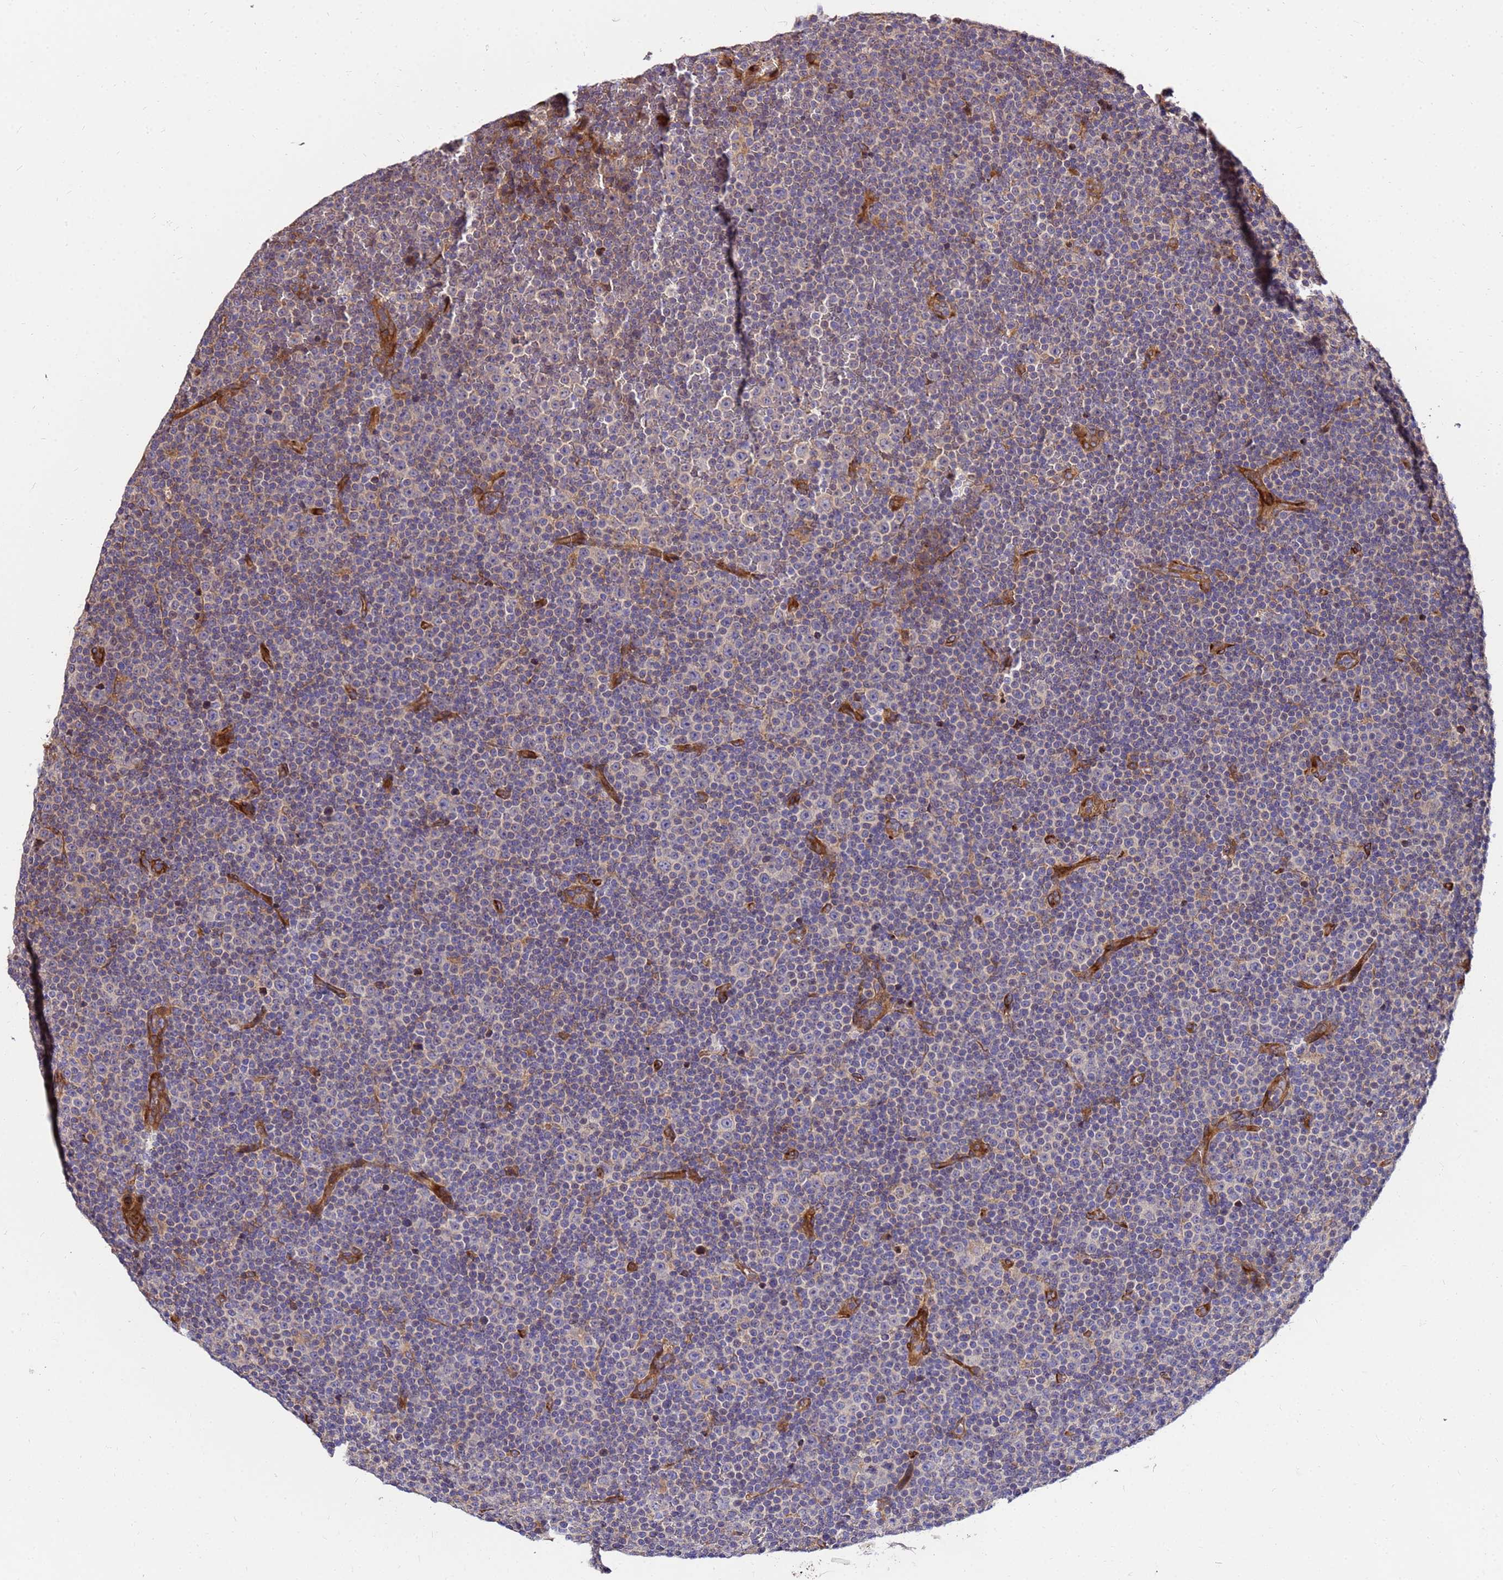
{"staining": {"intensity": "weak", "quantity": "<25%", "location": "cytoplasmic/membranous"}, "tissue": "lymphoma", "cell_type": "Tumor cells", "image_type": "cancer", "snomed": [{"axis": "morphology", "description": "Malignant lymphoma, non-Hodgkin's type, Low grade"}, {"axis": "topography", "description": "Lymph node"}], "caption": "Lymphoma was stained to show a protein in brown. There is no significant staining in tumor cells.", "gene": "WWC2", "patient": {"sex": "female", "age": 67}}